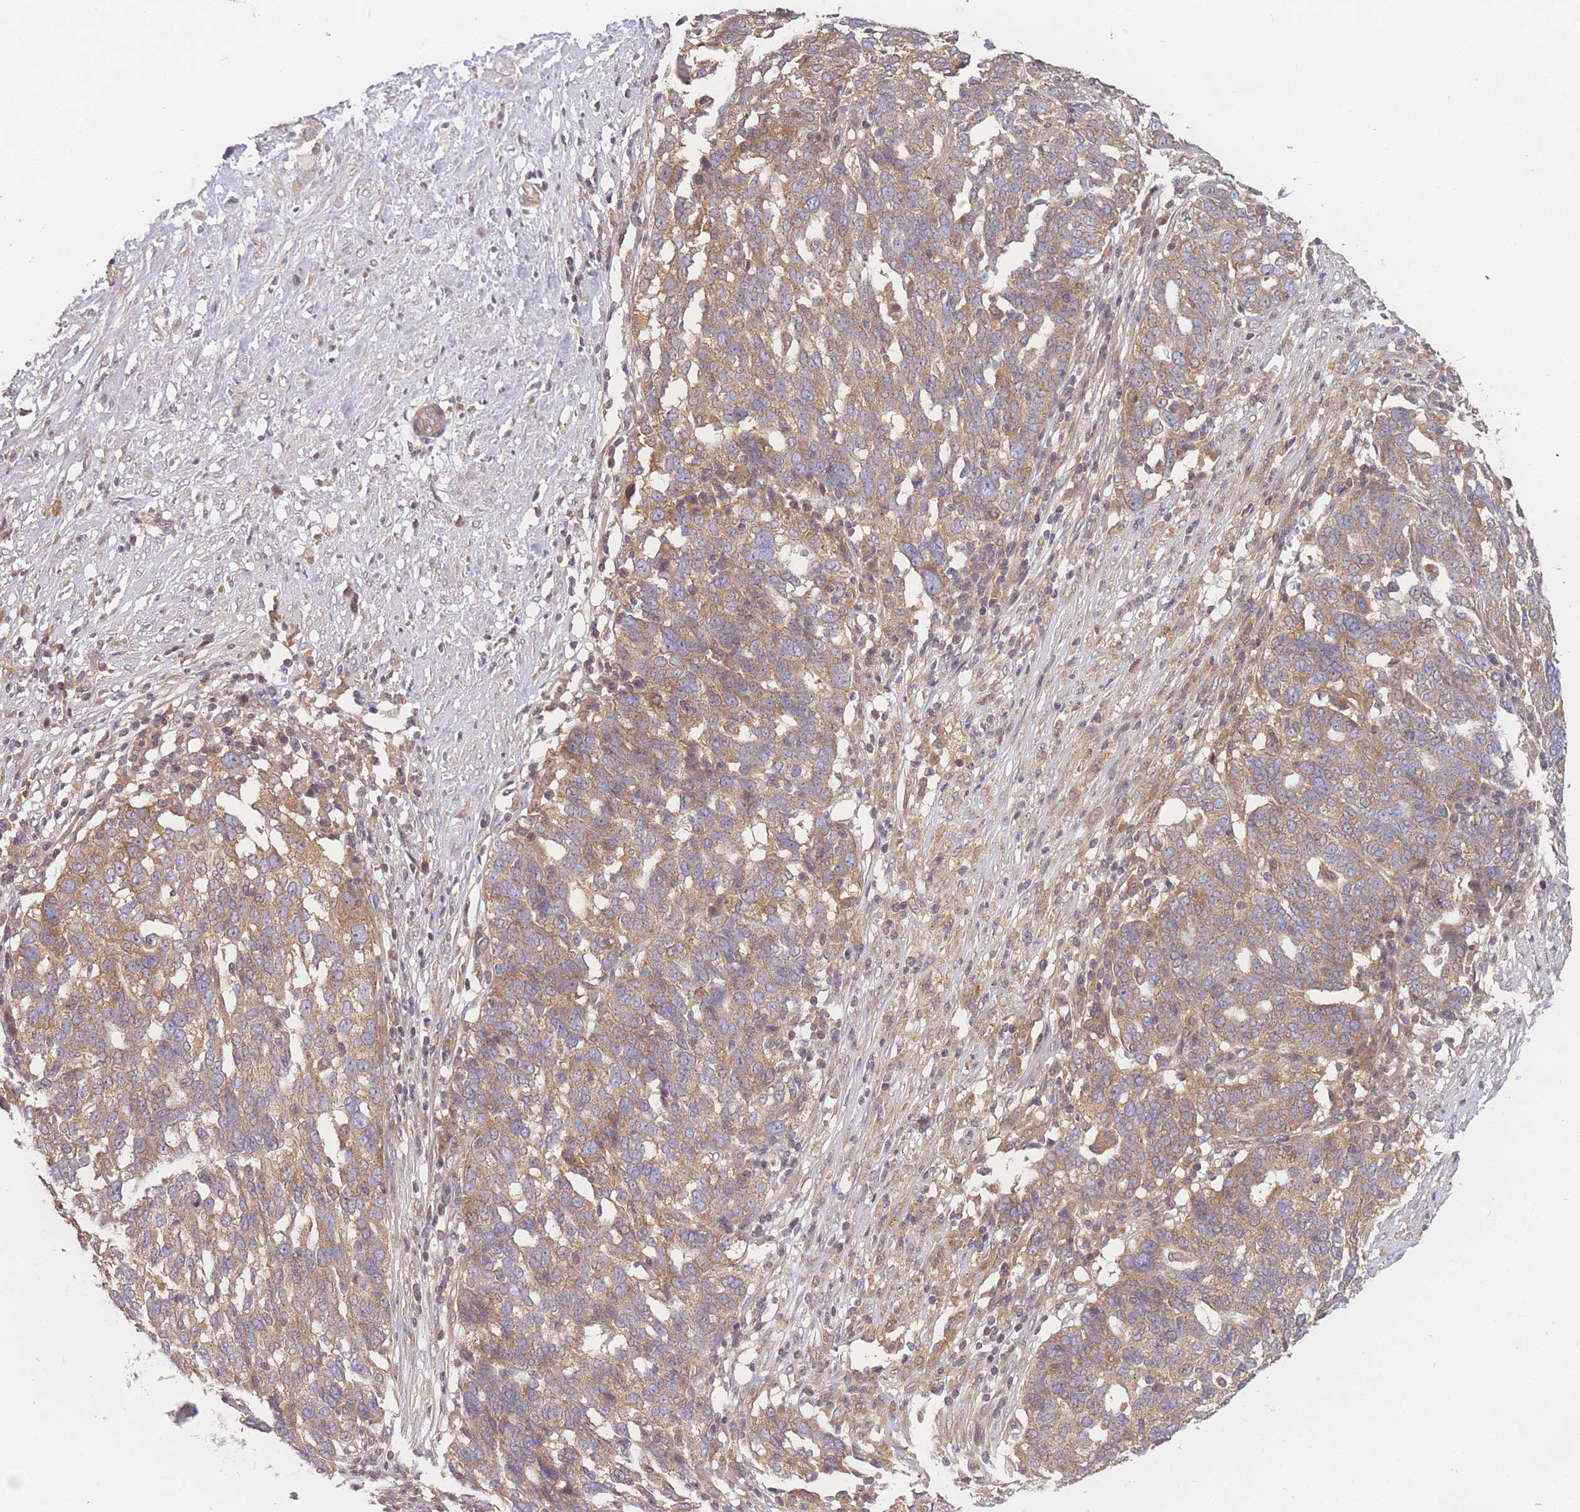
{"staining": {"intensity": "moderate", "quantity": ">75%", "location": "cytoplasmic/membranous"}, "tissue": "ovarian cancer", "cell_type": "Tumor cells", "image_type": "cancer", "snomed": [{"axis": "morphology", "description": "Cystadenocarcinoma, serous, NOS"}, {"axis": "topography", "description": "Ovary"}], "caption": "Immunohistochemistry (IHC) photomicrograph of ovarian cancer stained for a protein (brown), which demonstrates medium levels of moderate cytoplasmic/membranous expression in approximately >75% of tumor cells.", "gene": "WASHC2A", "patient": {"sex": "female", "age": 59}}